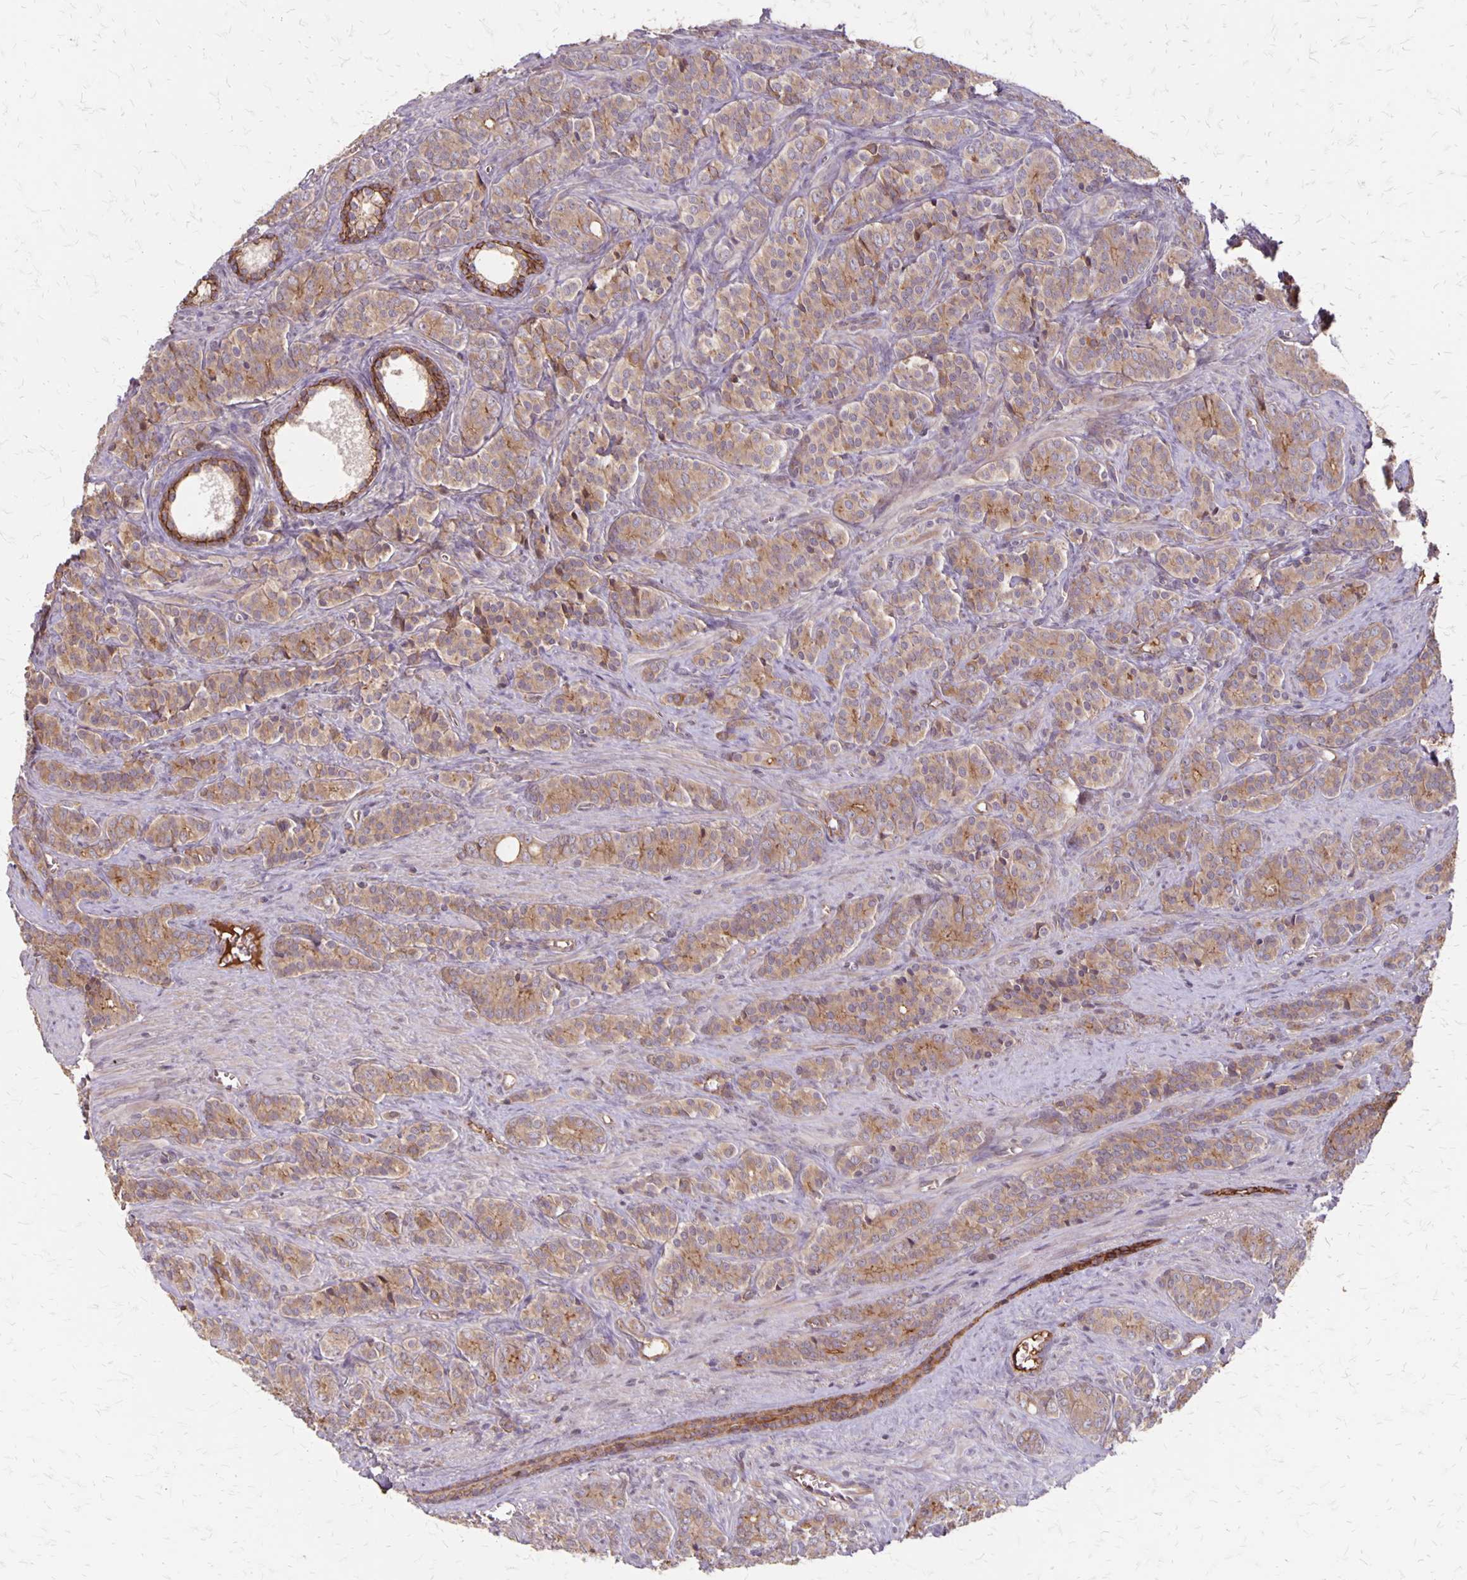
{"staining": {"intensity": "moderate", "quantity": ">75%", "location": "cytoplasmic/membranous,nuclear"}, "tissue": "prostate cancer", "cell_type": "Tumor cells", "image_type": "cancer", "snomed": [{"axis": "morphology", "description": "Adenocarcinoma, High grade"}, {"axis": "topography", "description": "Prostate"}], "caption": "An IHC micrograph of tumor tissue is shown. Protein staining in brown shows moderate cytoplasmic/membranous and nuclear positivity in prostate cancer within tumor cells.", "gene": "PROM2", "patient": {"sex": "male", "age": 84}}